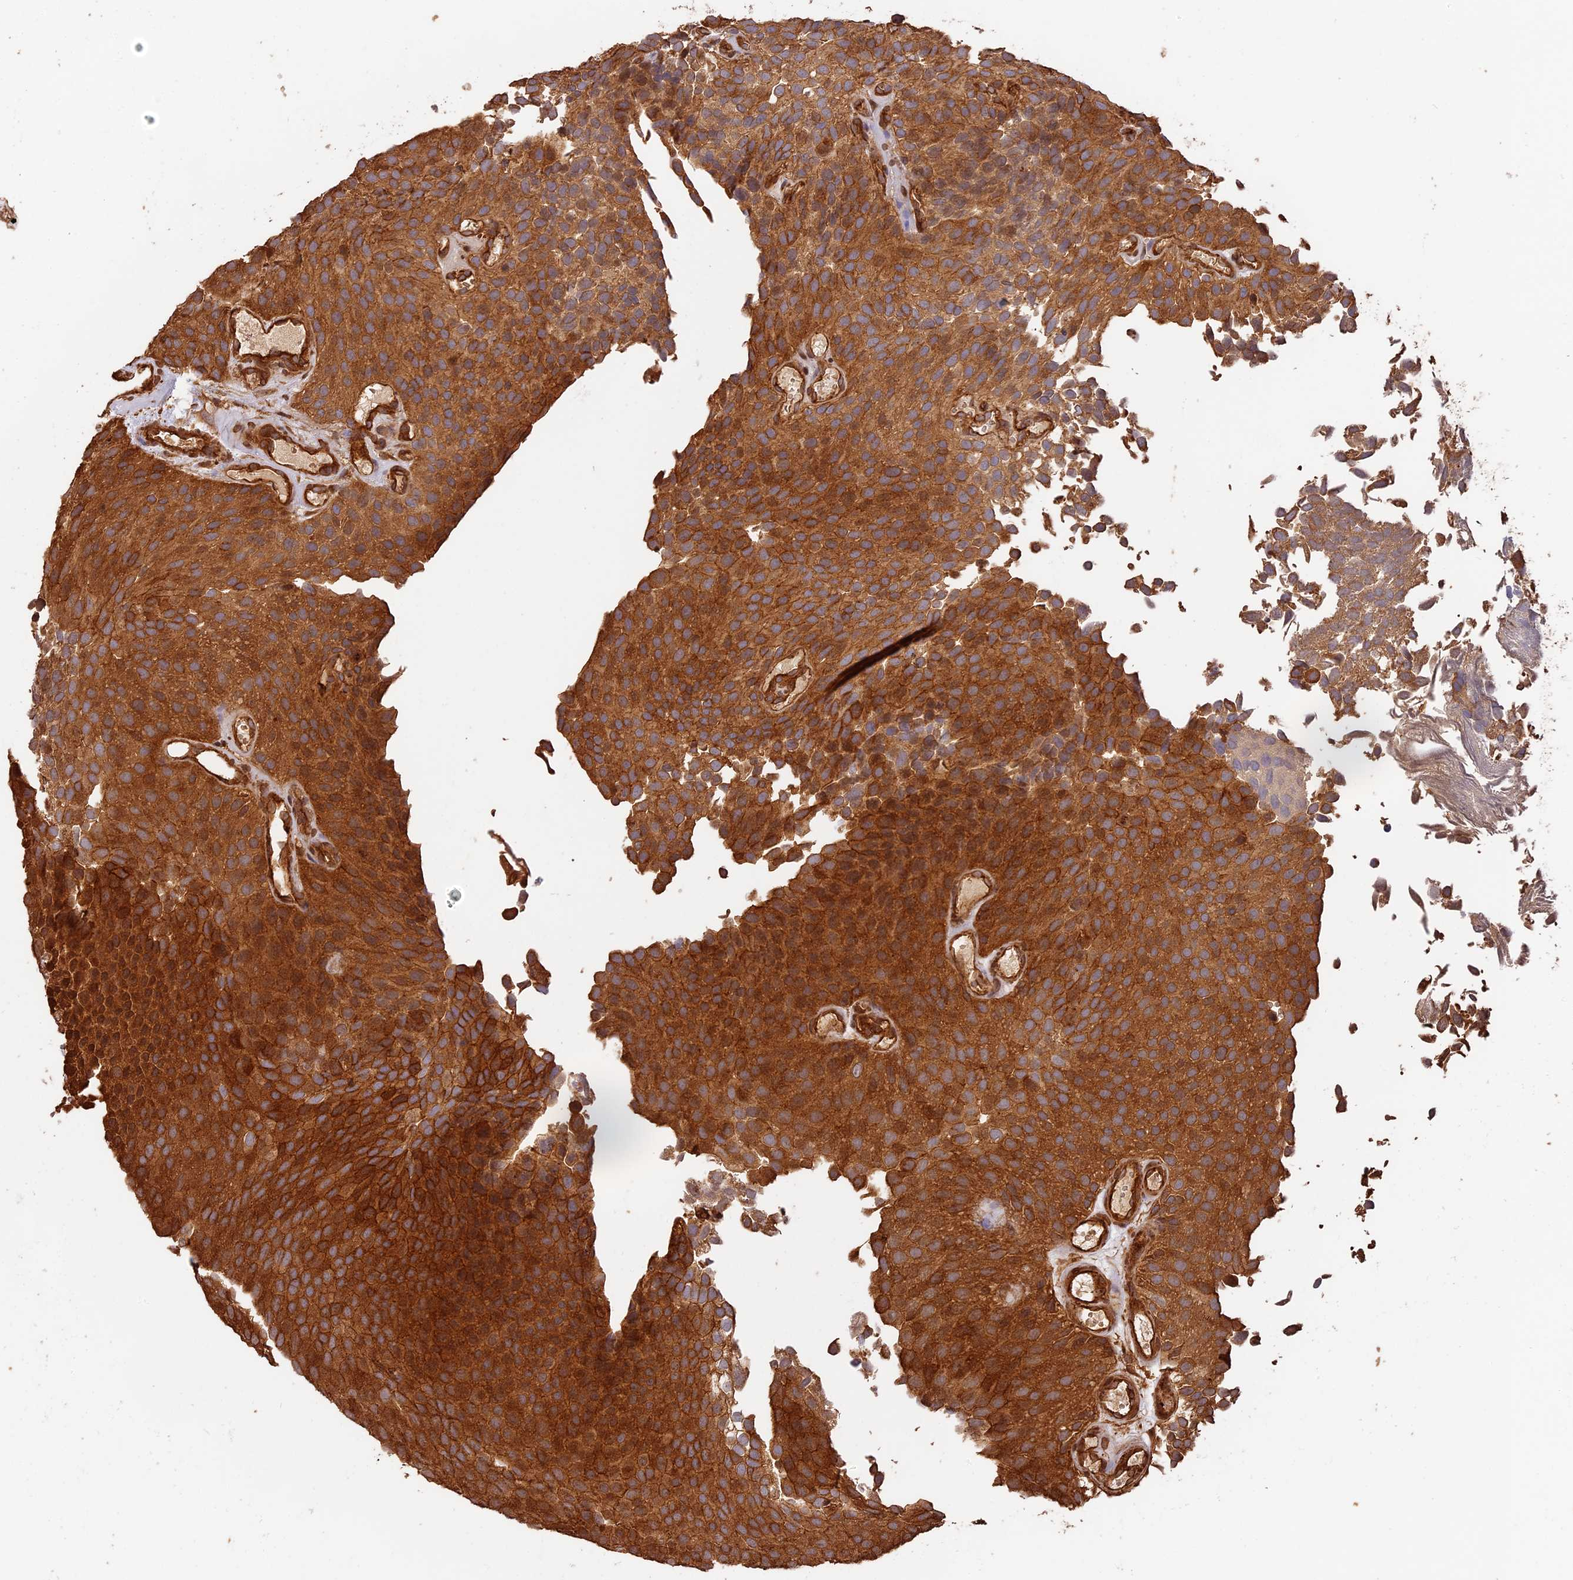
{"staining": {"intensity": "strong", "quantity": ">75%", "location": "cytoplasmic/membranous"}, "tissue": "urothelial cancer", "cell_type": "Tumor cells", "image_type": "cancer", "snomed": [{"axis": "morphology", "description": "Urothelial carcinoma, Low grade"}, {"axis": "topography", "description": "Urinary bladder"}], "caption": "Immunohistochemistry staining of low-grade urothelial carcinoma, which shows high levels of strong cytoplasmic/membranous expression in approximately >75% of tumor cells indicating strong cytoplasmic/membranous protein expression. The staining was performed using DAB (brown) for protein detection and nuclei were counterstained in hematoxylin (blue).", "gene": "PPP1R37", "patient": {"sex": "male", "age": 89}}